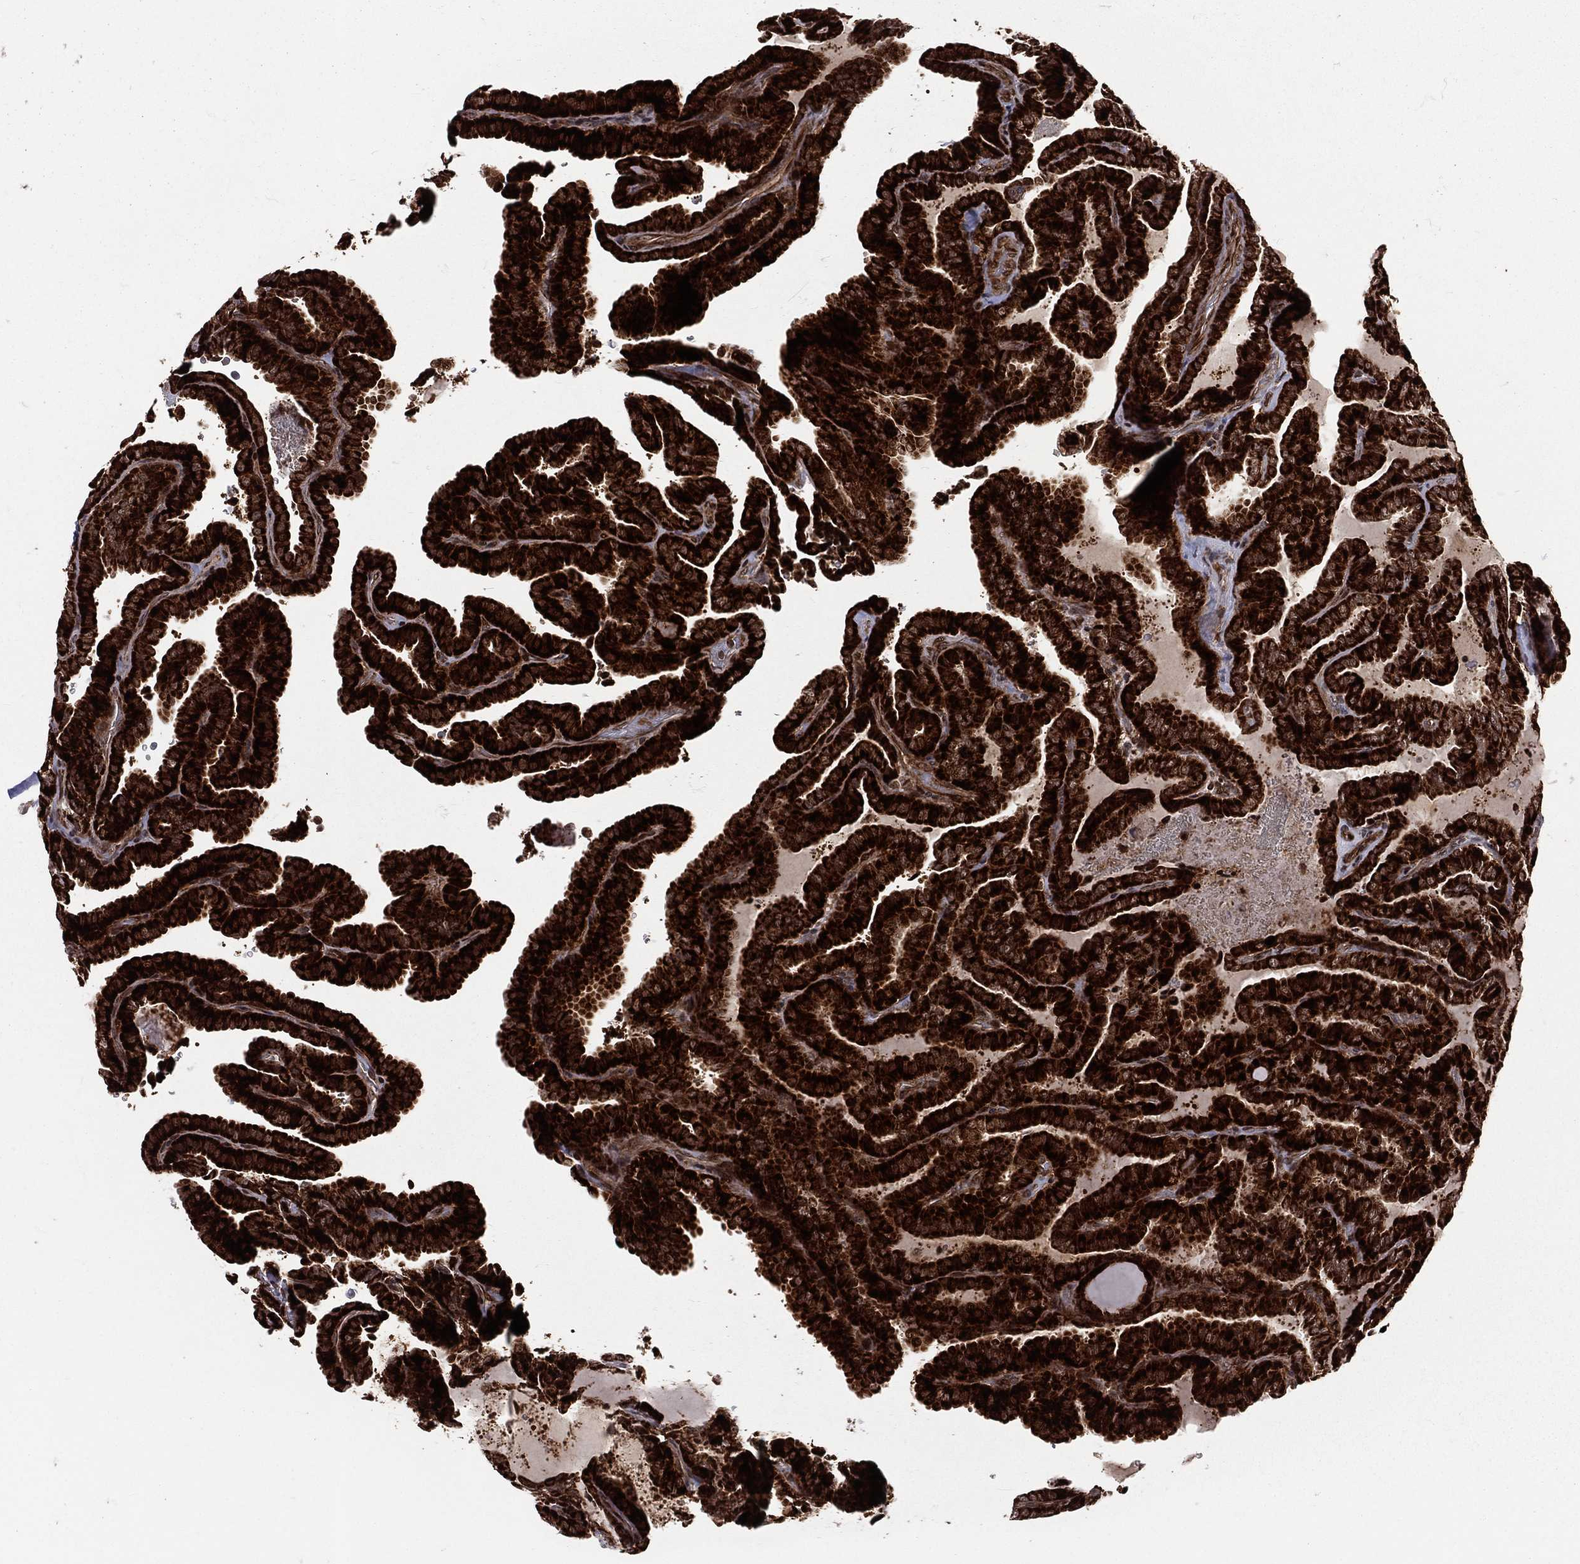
{"staining": {"intensity": "strong", "quantity": ">75%", "location": "cytoplasmic/membranous"}, "tissue": "thyroid cancer", "cell_type": "Tumor cells", "image_type": "cancer", "snomed": [{"axis": "morphology", "description": "Papillary adenocarcinoma, NOS"}, {"axis": "topography", "description": "Thyroid gland"}], "caption": "A photomicrograph showing strong cytoplasmic/membranous expression in approximately >75% of tumor cells in thyroid cancer, as visualized by brown immunohistochemical staining.", "gene": "MDM2", "patient": {"sex": "female", "age": 39}}